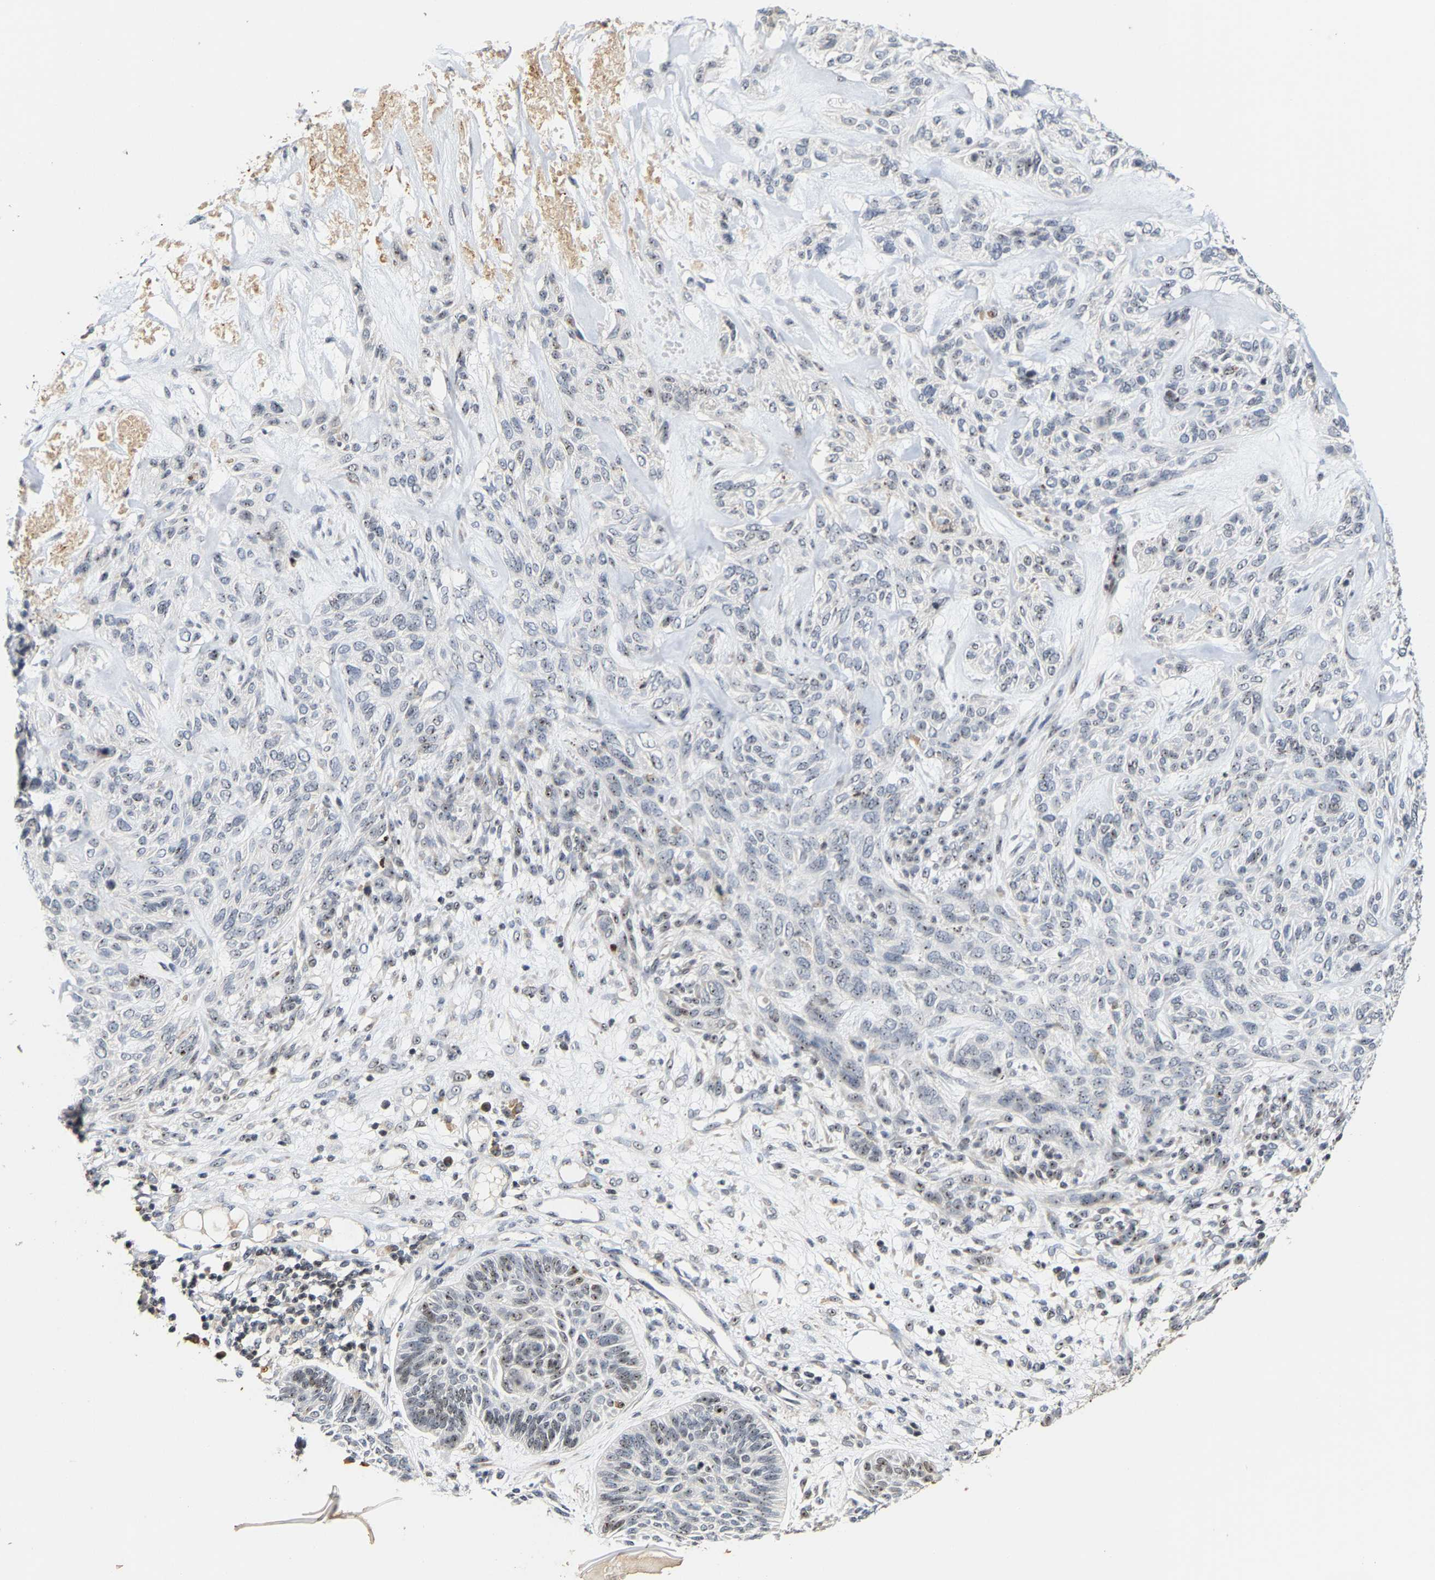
{"staining": {"intensity": "weak", "quantity": "<25%", "location": "nuclear"}, "tissue": "skin cancer", "cell_type": "Tumor cells", "image_type": "cancer", "snomed": [{"axis": "morphology", "description": "Basal cell carcinoma"}, {"axis": "topography", "description": "Skin"}], "caption": "DAB (3,3'-diaminobenzidine) immunohistochemical staining of skin basal cell carcinoma displays no significant staining in tumor cells.", "gene": "NOP58", "patient": {"sex": "male", "age": 55}}